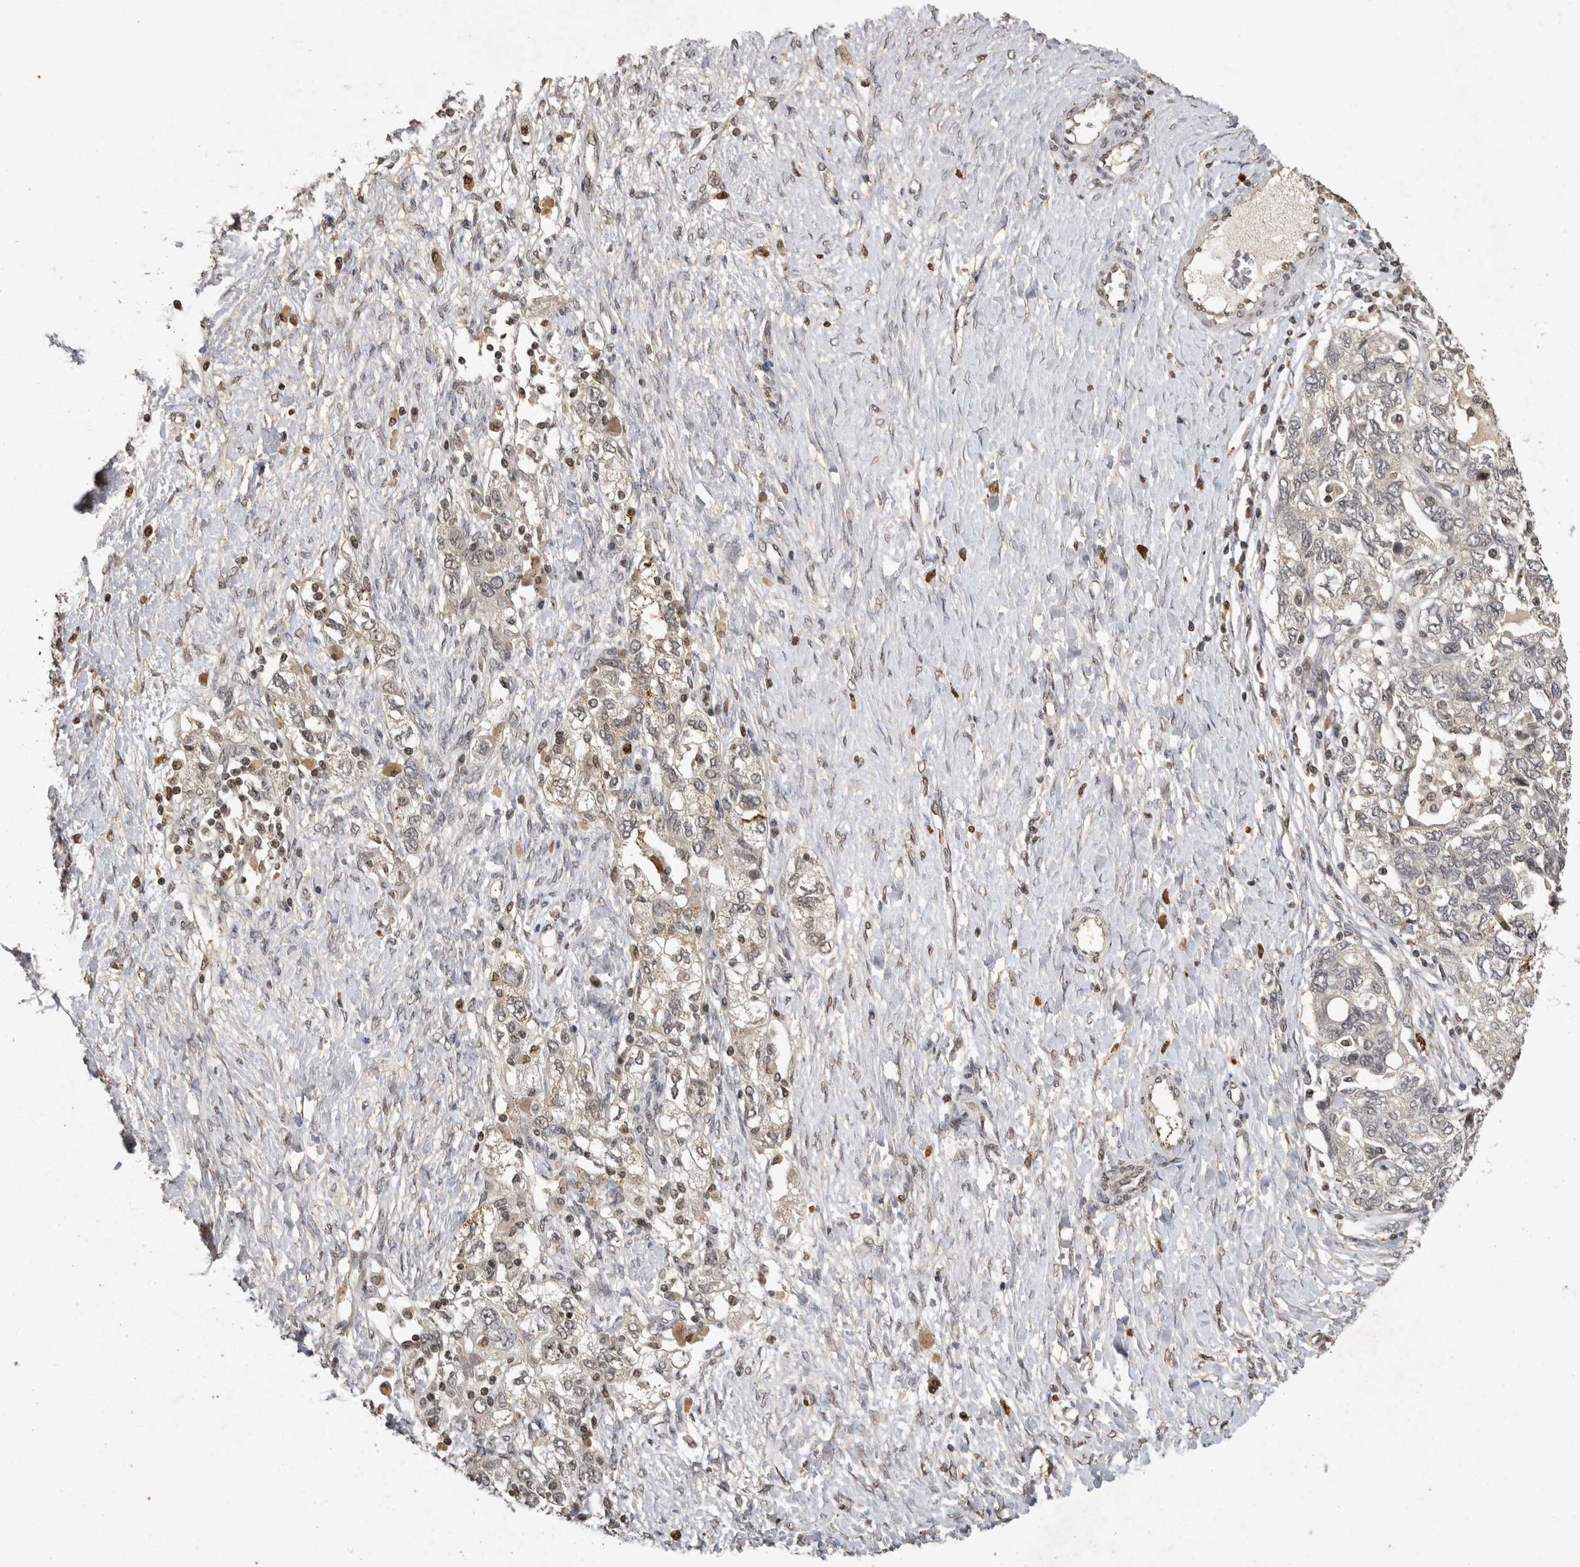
{"staining": {"intensity": "negative", "quantity": "none", "location": "none"}, "tissue": "ovarian cancer", "cell_type": "Tumor cells", "image_type": "cancer", "snomed": [{"axis": "morphology", "description": "Carcinoma, NOS"}, {"axis": "morphology", "description": "Cystadenocarcinoma, serous, NOS"}, {"axis": "topography", "description": "Ovary"}], "caption": "DAB (3,3'-diaminobenzidine) immunohistochemical staining of serous cystadenocarcinoma (ovarian) displays no significant positivity in tumor cells.", "gene": "HRK", "patient": {"sex": "female", "age": 69}}